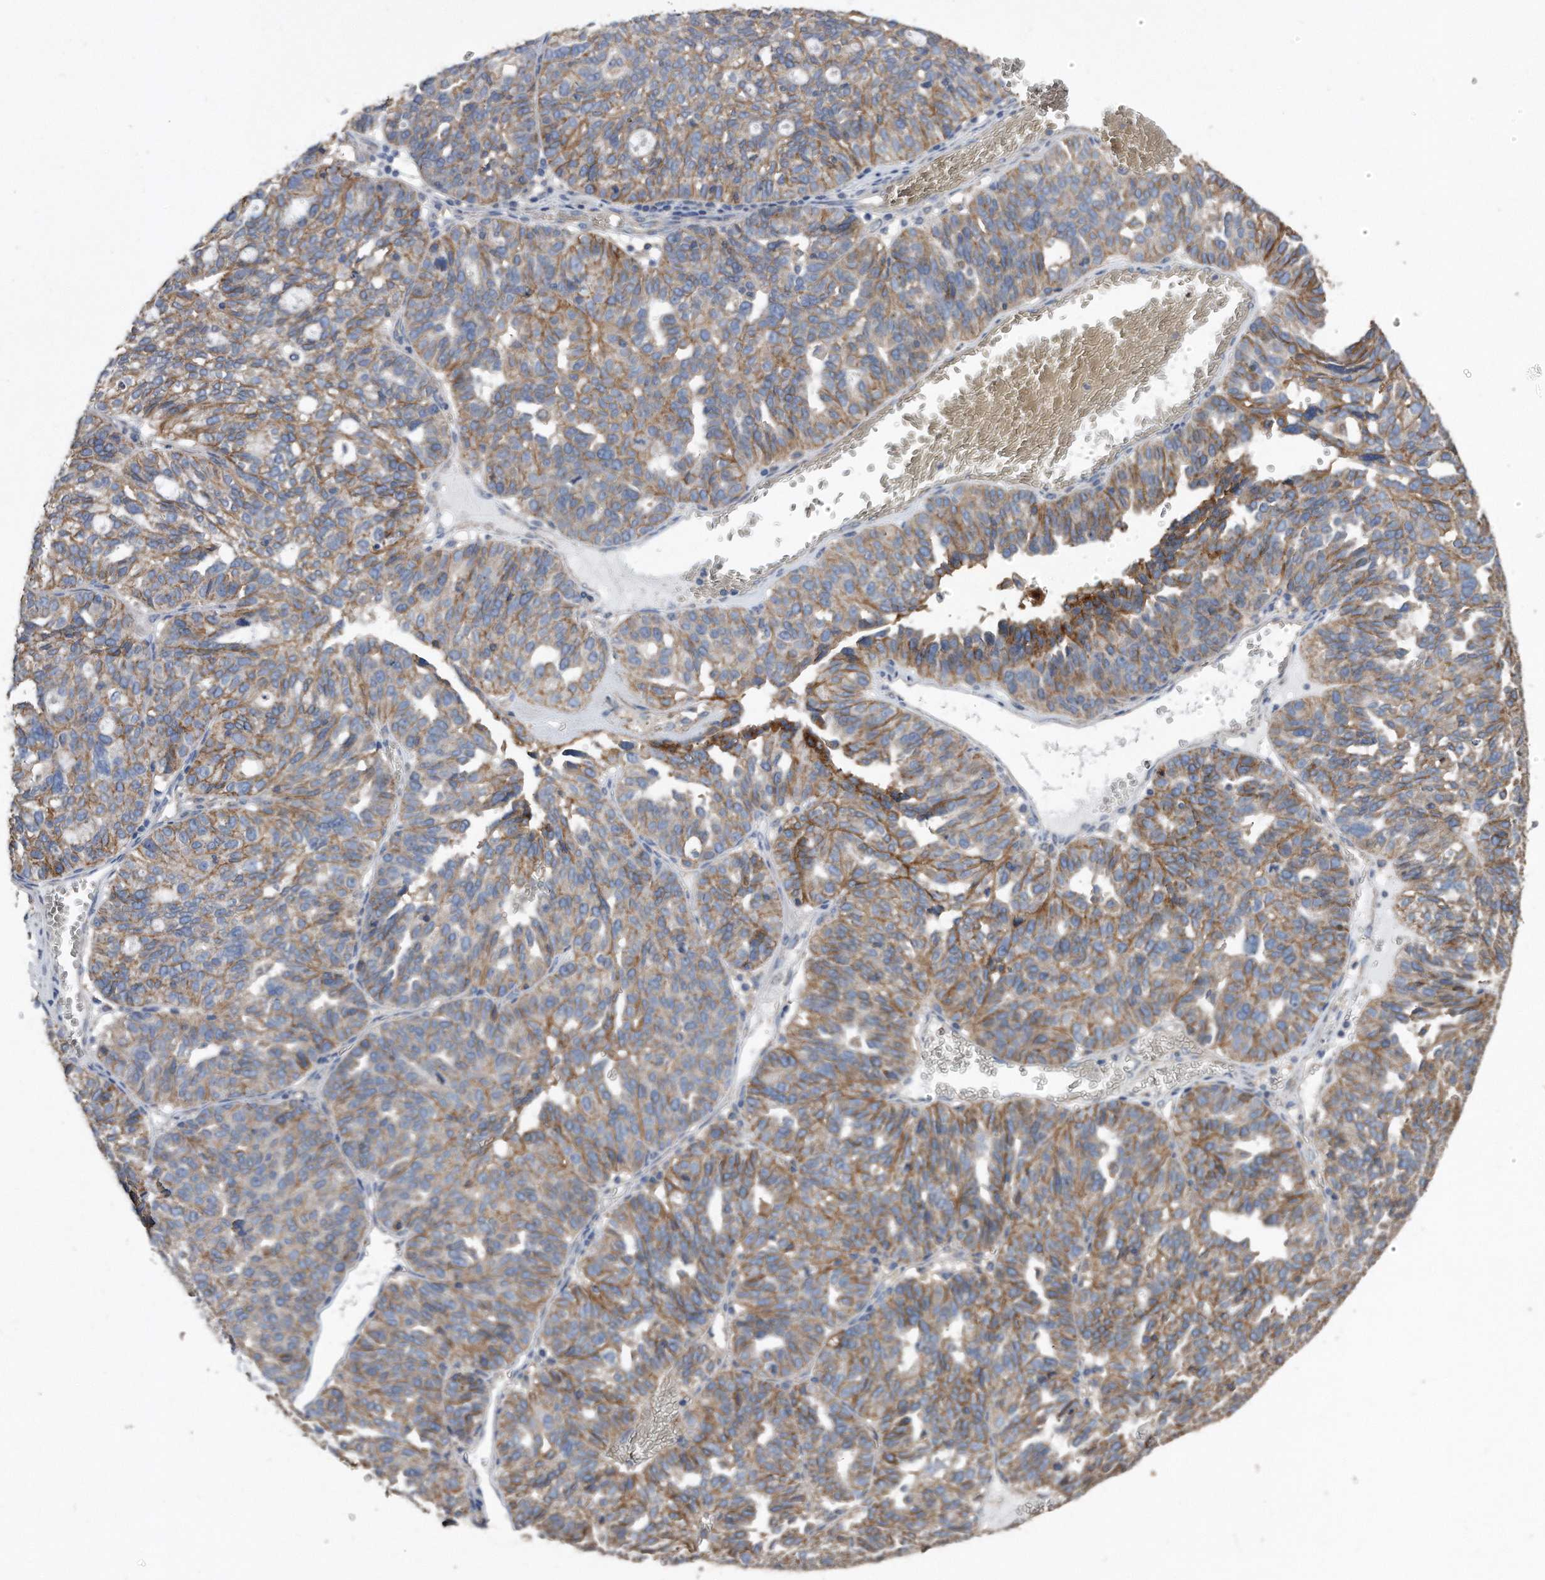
{"staining": {"intensity": "moderate", "quantity": ">75%", "location": "cytoplasmic/membranous"}, "tissue": "ovarian cancer", "cell_type": "Tumor cells", "image_type": "cancer", "snomed": [{"axis": "morphology", "description": "Cystadenocarcinoma, serous, NOS"}, {"axis": "topography", "description": "Ovary"}], "caption": "Serous cystadenocarcinoma (ovarian) stained with DAB IHC shows medium levels of moderate cytoplasmic/membranous staining in approximately >75% of tumor cells.", "gene": "CDCP1", "patient": {"sex": "female", "age": 59}}